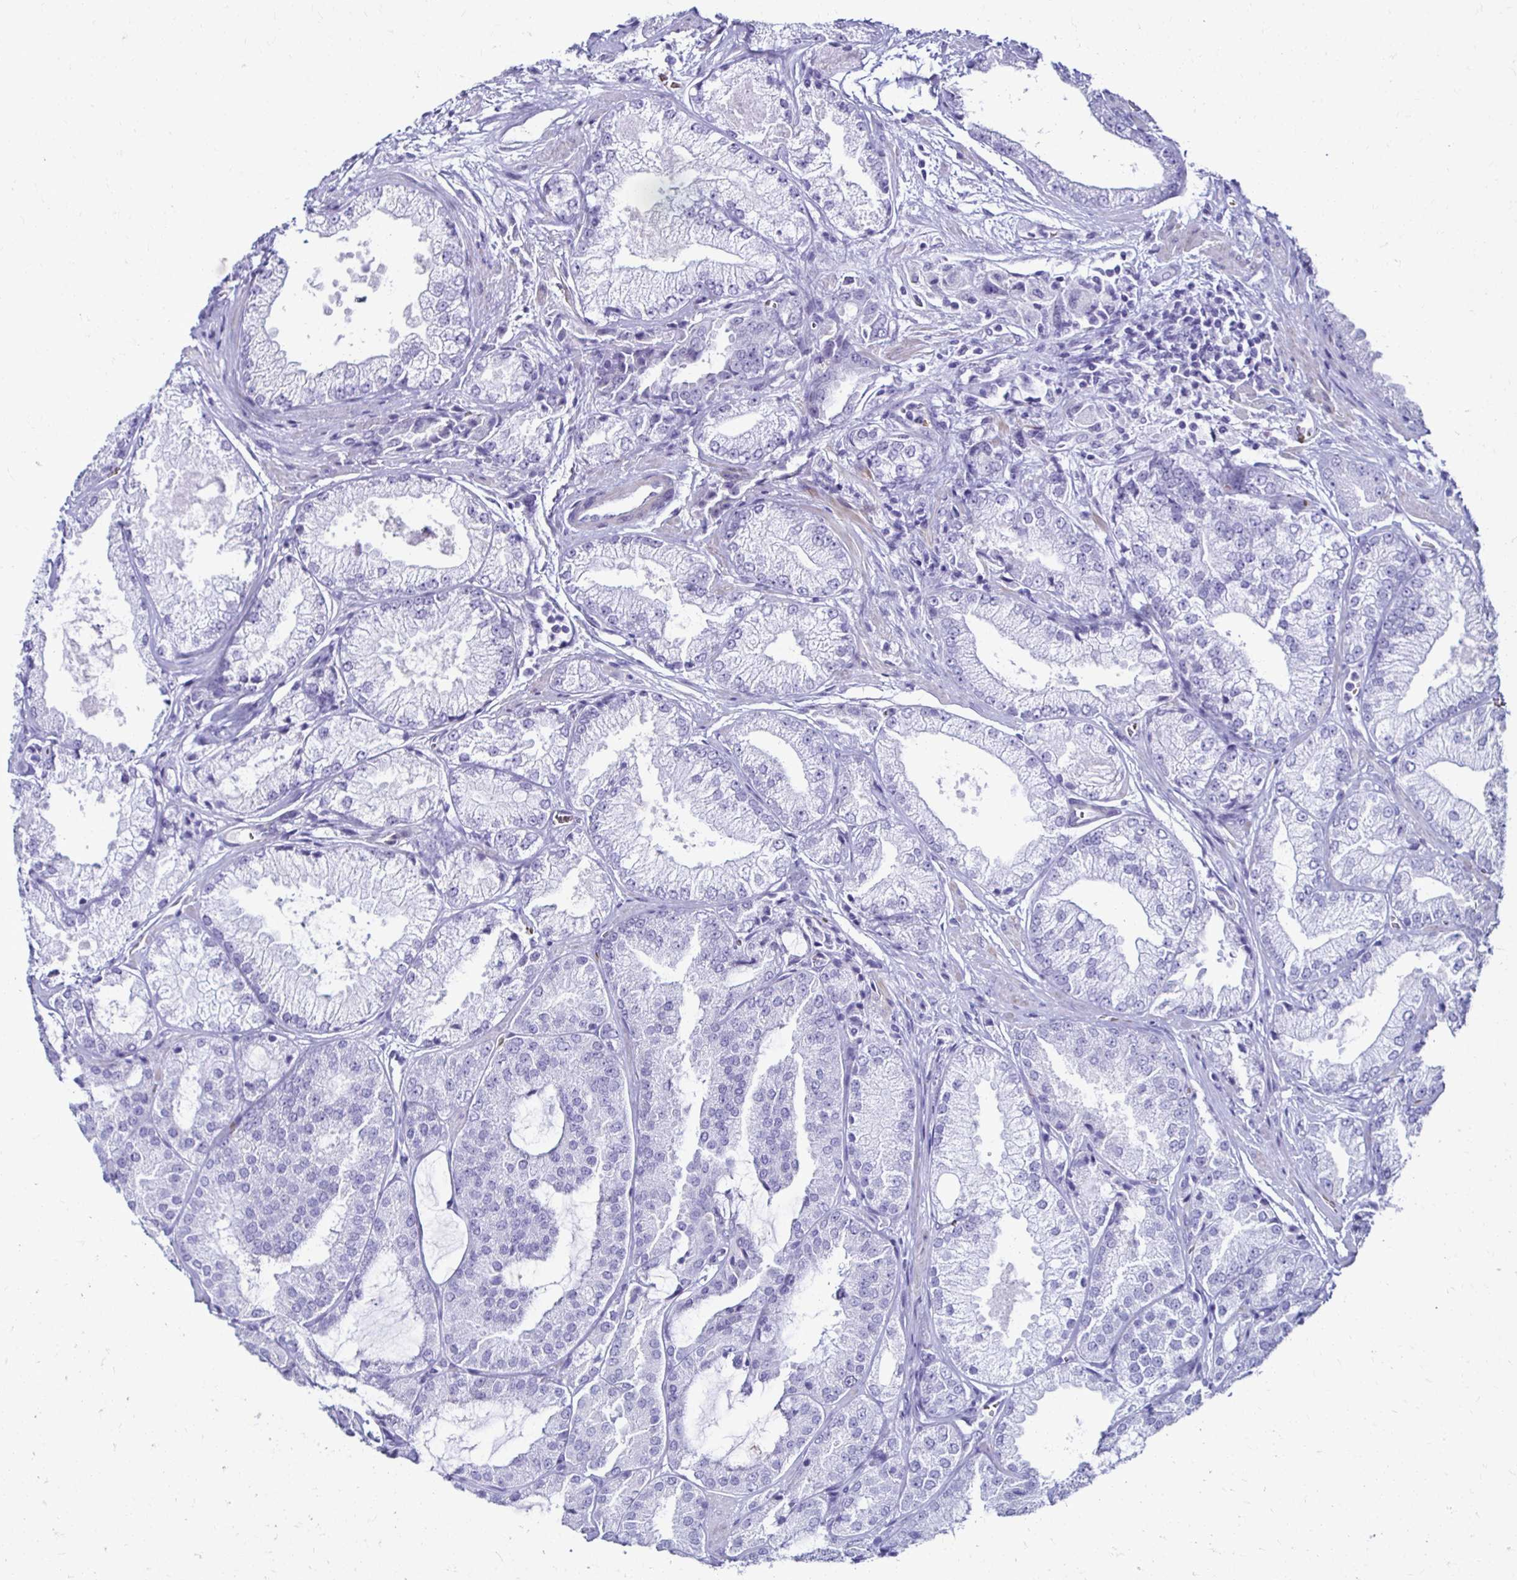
{"staining": {"intensity": "negative", "quantity": "none", "location": "none"}, "tissue": "prostate cancer", "cell_type": "Tumor cells", "image_type": "cancer", "snomed": [{"axis": "morphology", "description": "Adenocarcinoma, High grade"}, {"axis": "topography", "description": "Prostate"}], "caption": "Human prostate high-grade adenocarcinoma stained for a protein using immunohistochemistry (IHC) shows no positivity in tumor cells.", "gene": "RHBDL3", "patient": {"sex": "male", "age": 68}}